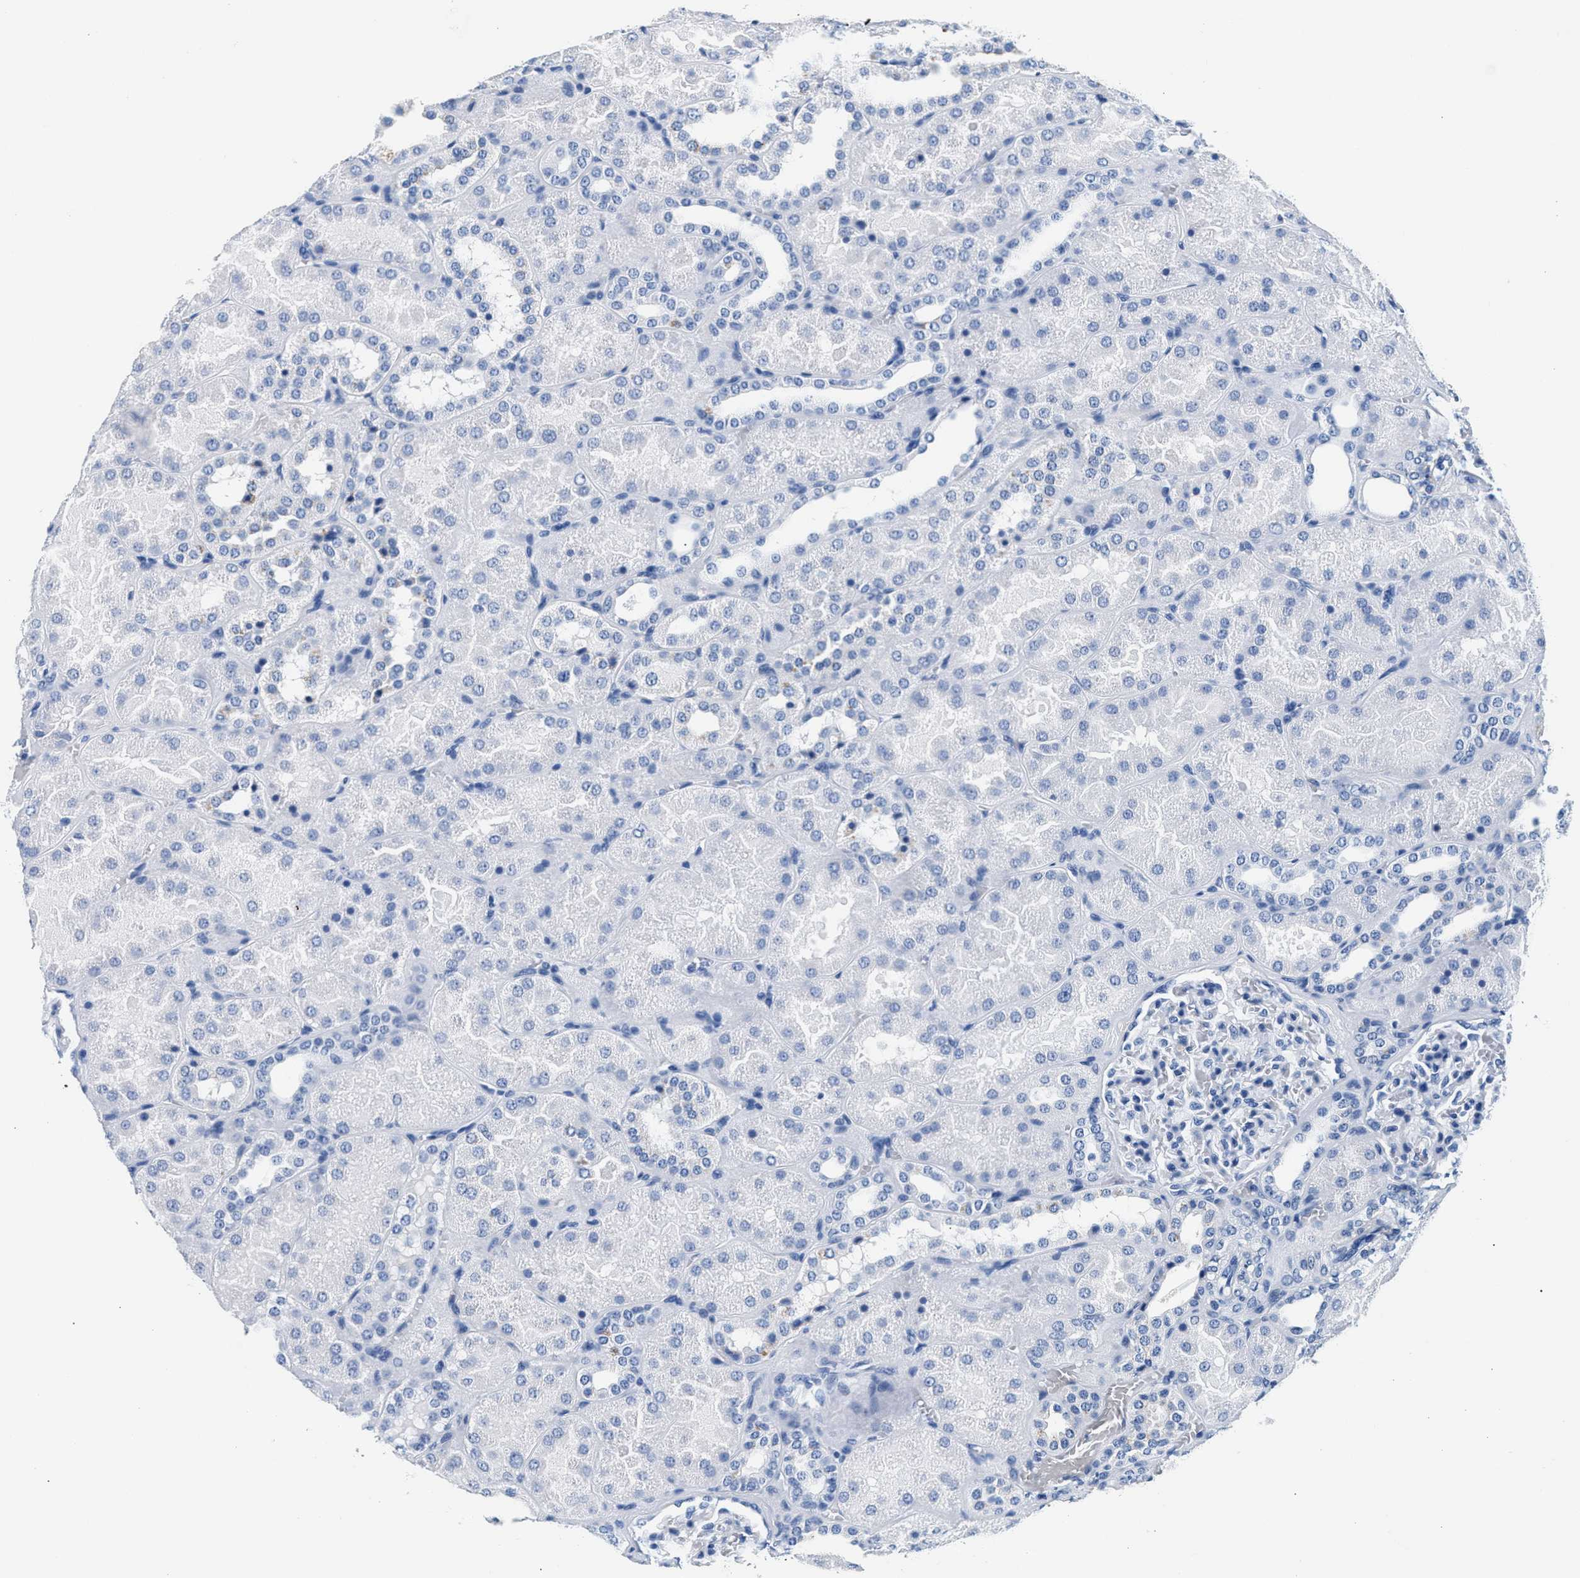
{"staining": {"intensity": "negative", "quantity": "none", "location": "none"}, "tissue": "kidney", "cell_type": "Cells in glomeruli", "image_type": "normal", "snomed": [{"axis": "morphology", "description": "Normal tissue, NOS"}, {"axis": "topography", "description": "Kidney"}], "caption": "IHC of benign human kidney demonstrates no staining in cells in glomeruli.", "gene": "TNR", "patient": {"sex": "male", "age": 28}}